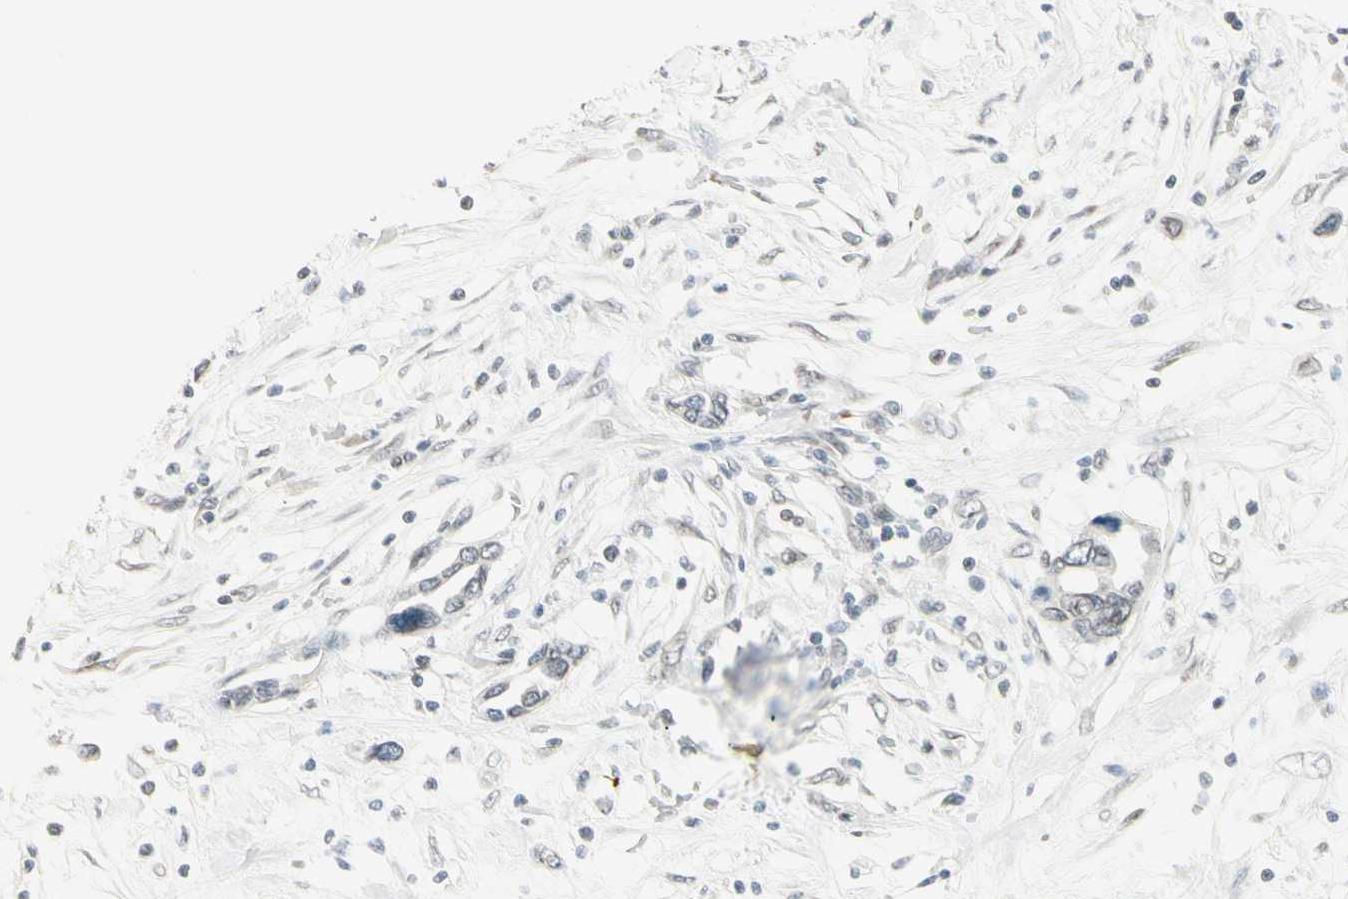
{"staining": {"intensity": "negative", "quantity": "none", "location": "none"}, "tissue": "pancreatic cancer", "cell_type": "Tumor cells", "image_type": "cancer", "snomed": [{"axis": "morphology", "description": "Adenocarcinoma, NOS"}, {"axis": "topography", "description": "Pancreas"}], "caption": "Immunohistochemistry histopathology image of neoplastic tissue: pancreatic cancer (adenocarcinoma) stained with DAB displays no significant protein staining in tumor cells.", "gene": "BCAN", "patient": {"sex": "female", "age": 57}}